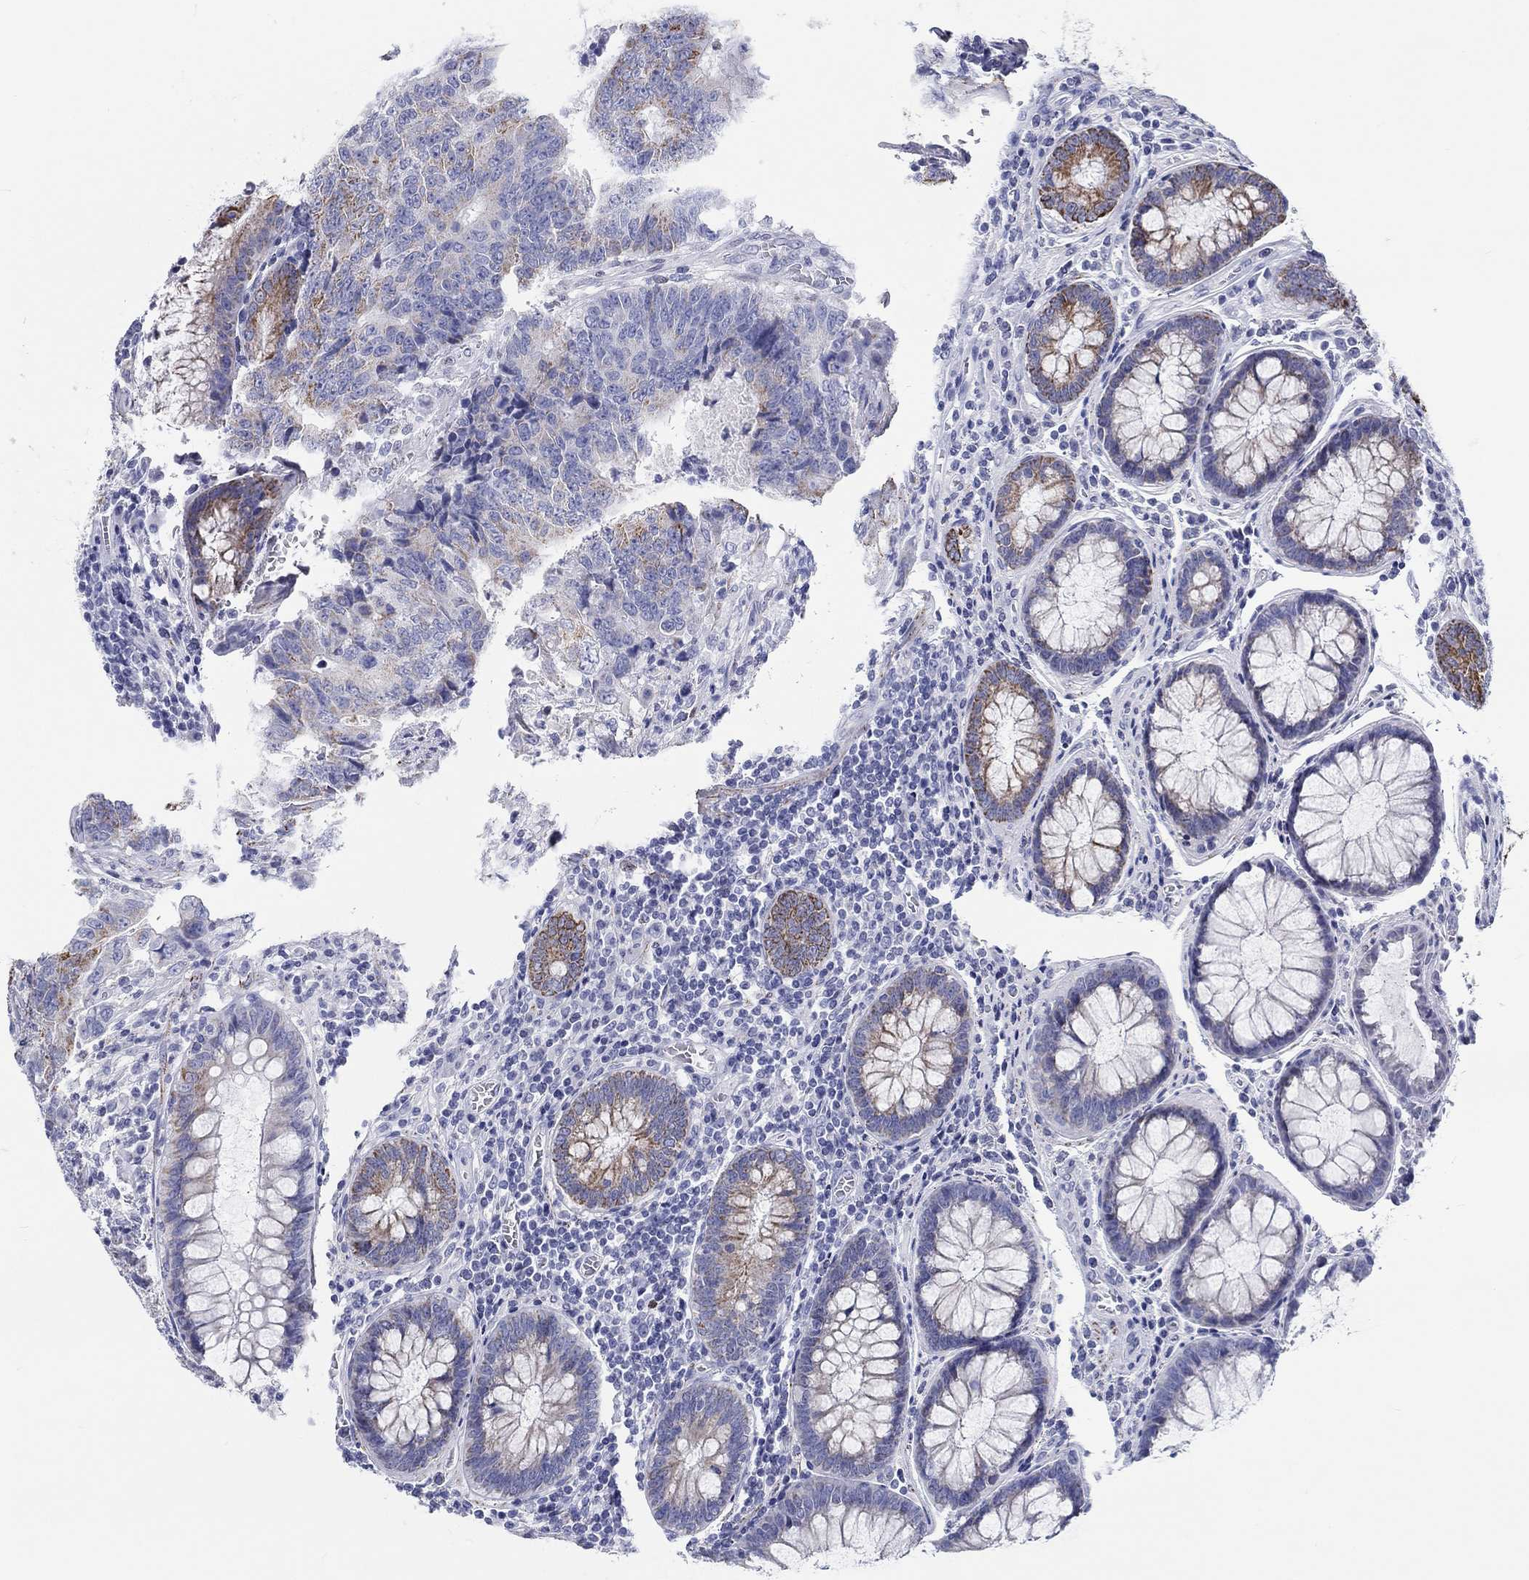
{"staining": {"intensity": "strong", "quantity": "25%-75%", "location": "cytoplasmic/membranous"}, "tissue": "colorectal cancer", "cell_type": "Tumor cells", "image_type": "cancer", "snomed": [{"axis": "morphology", "description": "Adenocarcinoma, NOS"}, {"axis": "topography", "description": "Colon"}], "caption": "Human colorectal cancer stained for a protein (brown) exhibits strong cytoplasmic/membranous positive positivity in approximately 25%-75% of tumor cells.", "gene": "H1-1", "patient": {"sex": "female", "age": 48}}